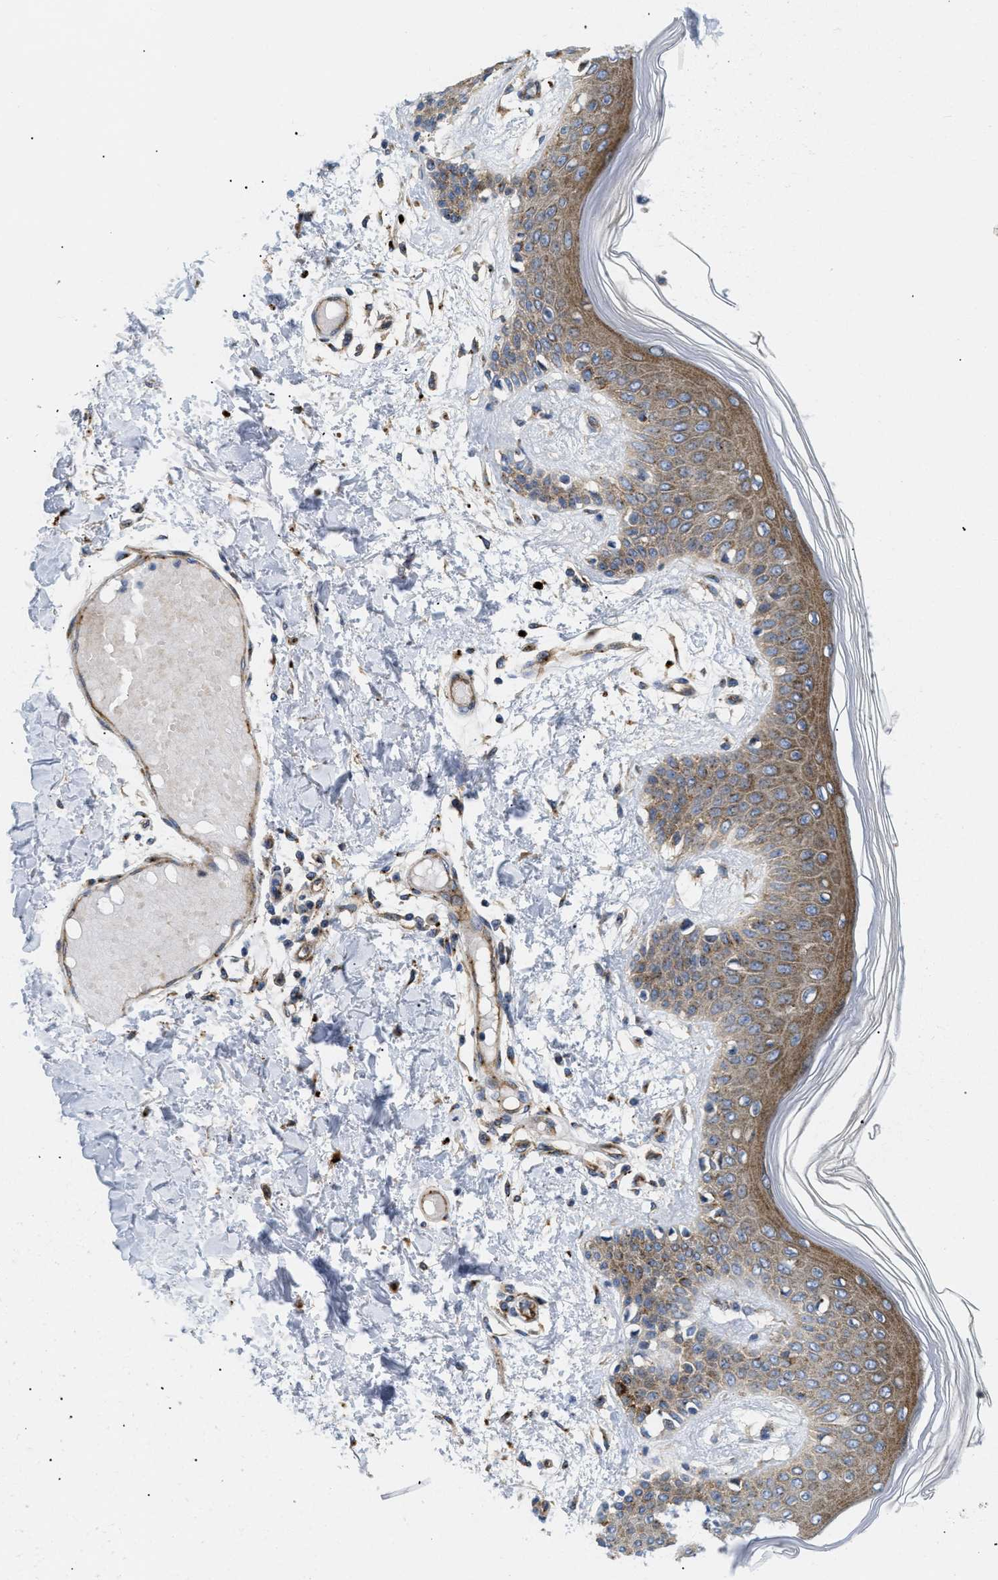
{"staining": {"intensity": "moderate", "quantity": ">75%", "location": "cytoplasmic/membranous"}, "tissue": "skin", "cell_type": "Fibroblasts", "image_type": "normal", "snomed": [{"axis": "morphology", "description": "Normal tissue, NOS"}, {"axis": "topography", "description": "Skin"}], "caption": "Moderate cytoplasmic/membranous expression is seen in approximately >75% of fibroblasts in benign skin. The protein of interest is shown in brown color, while the nuclei are stained blue.", "gene": "DCTN4", "patient": {"sex": "male", "age": 53}}